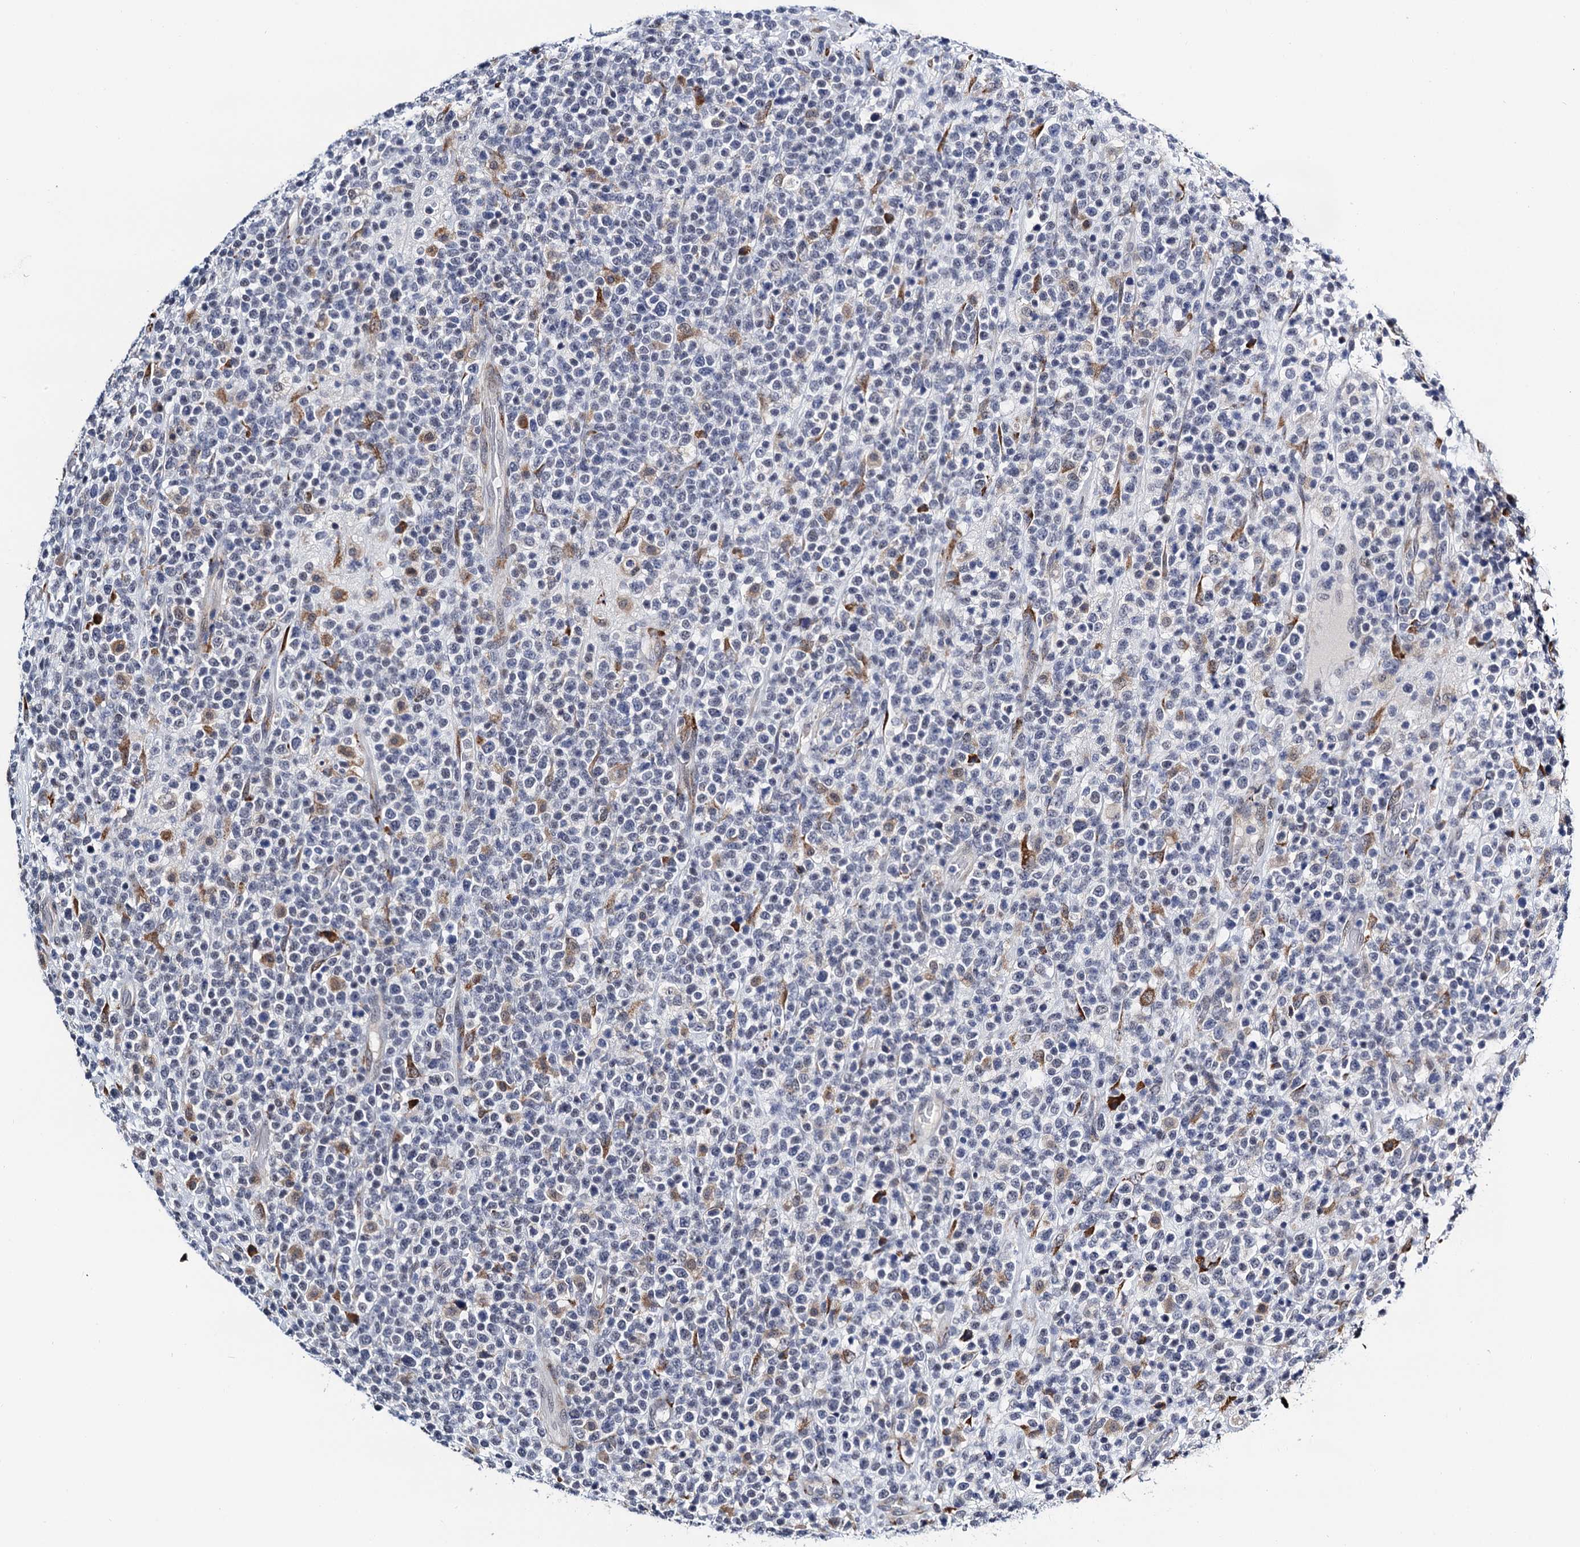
{"staining": {"intensity": "negative", "quantity": "none", "location": "none"}, "tissue": "lymphoma", "cell_type": "Tumor cells", "image_type": "cancer", "snomed": [{"axis": "morphology", "description": "Malignant lymphoma, non-Hodgkin's type, High grade"}, {"axis": "topography", "description": "Colon"}], "caption": "Tumor cells are negative for brown protein staining in lymphoma. (DAB immunohistochemistry (IHC) with hematoxylin counter stain).", "gene": "SLC7A10", "patient": {"sex": "female", "age": 53}}